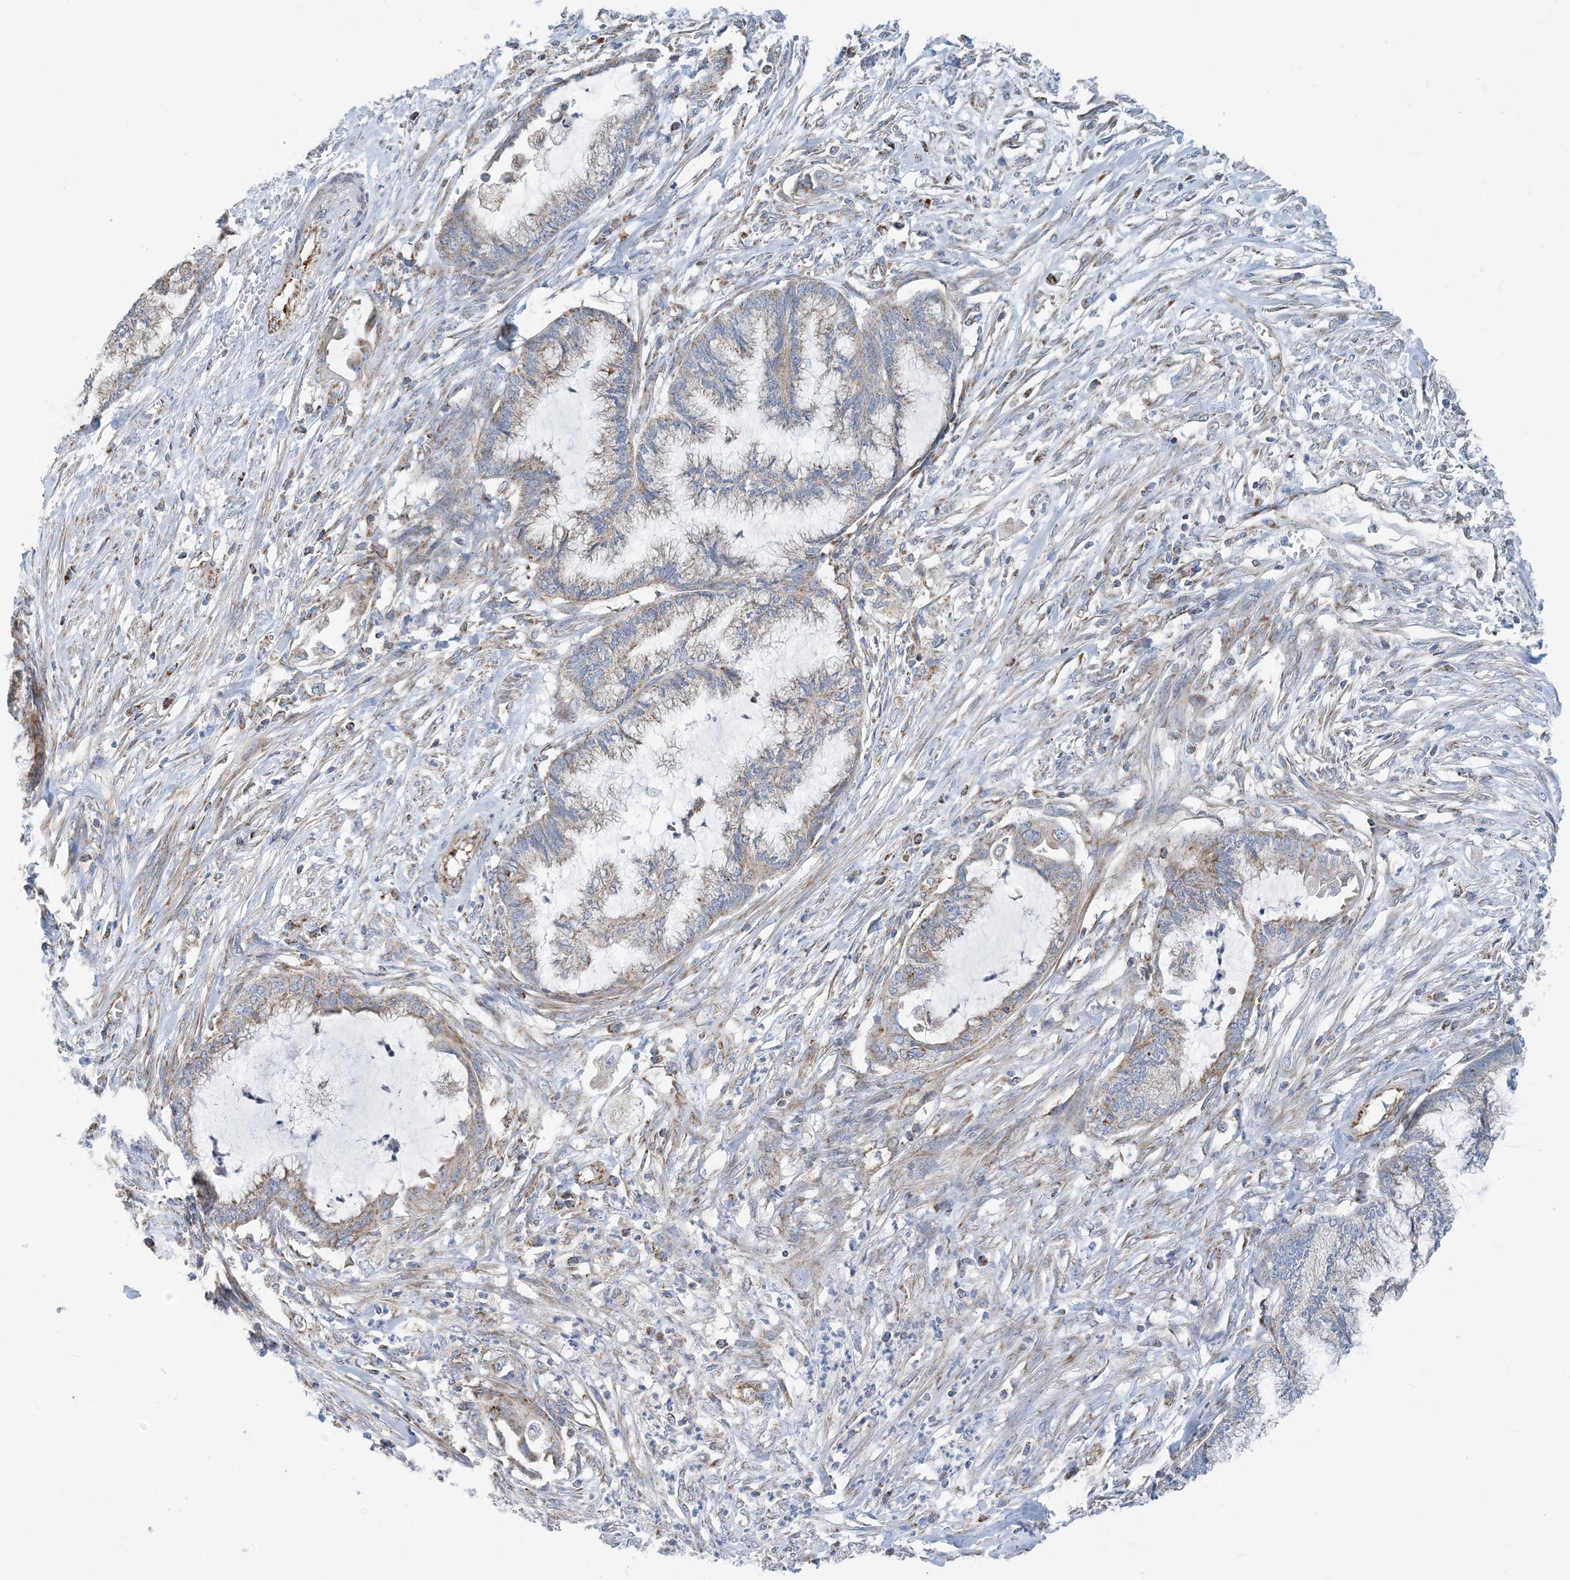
{"staining": {"intensity": "weak", "quantity": "25%-75%", "location": "cytoplasmic/membranous"}, "tissue": "endometrial cancer", "cell_type": "Tumor cells", "image_type": "cancer", "snomed": [{"axis": "morphology", "description": "Adenocarcinoma, NOS"}, {"axis": "topography", "description": "Endometrium"}], "caption": "Immunohistochemistry (IHC) micrograph of human endometrial adenocarcinoma stained for a protein (brown), which demonstrates low levels of weak cytoplasmic/membranous expression in approximately 25%-75% of tumor cells.", "gene": "PHOSPHO2", "patient": {"sex": "female", "age": 86}}